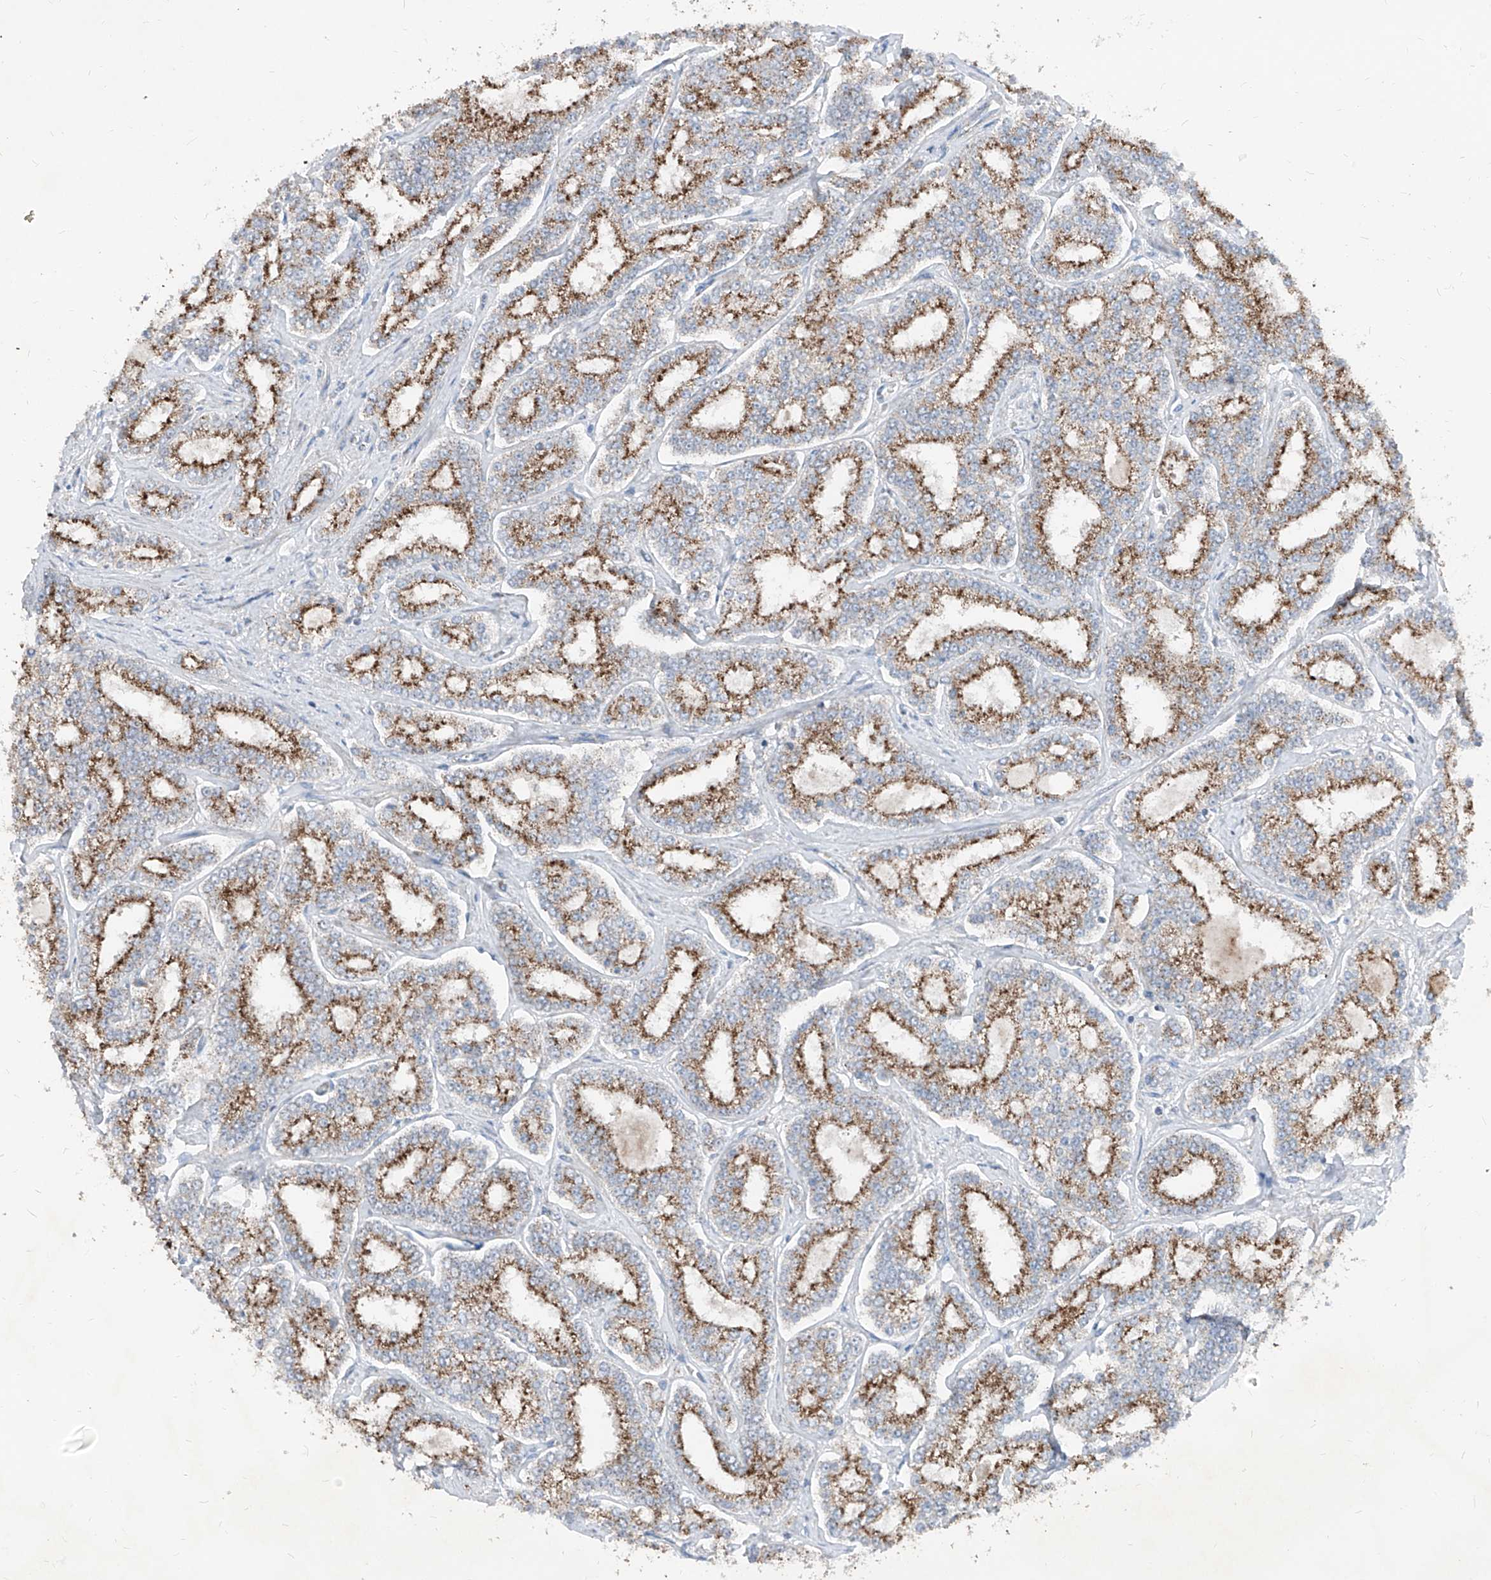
{"staining": {"intensity": "strong", "quantity": ">75%", "location": "cytoplasmic/membranous"}, "tissue": "prostate cancer", "cell_type": "Tumor cells", "image_type": "cancer", "snomed": [{"axis": "morphology", "description": "Normal tissue, NOS"}, {"axis": "morphology", "description": "Adenocarcinoma, High grade"}, {"axis": "topography", "description": "Prostate"}], "caption": "Prostate cancer (adenocarcinoma (high-grade)) was stained to show a protein in brown. There is high levels of strong cytoplasmic/membranous expression in about >75% of tumor cells.", "gene": "ABCD3", "patient": {"sex": "male", "age": 83}}